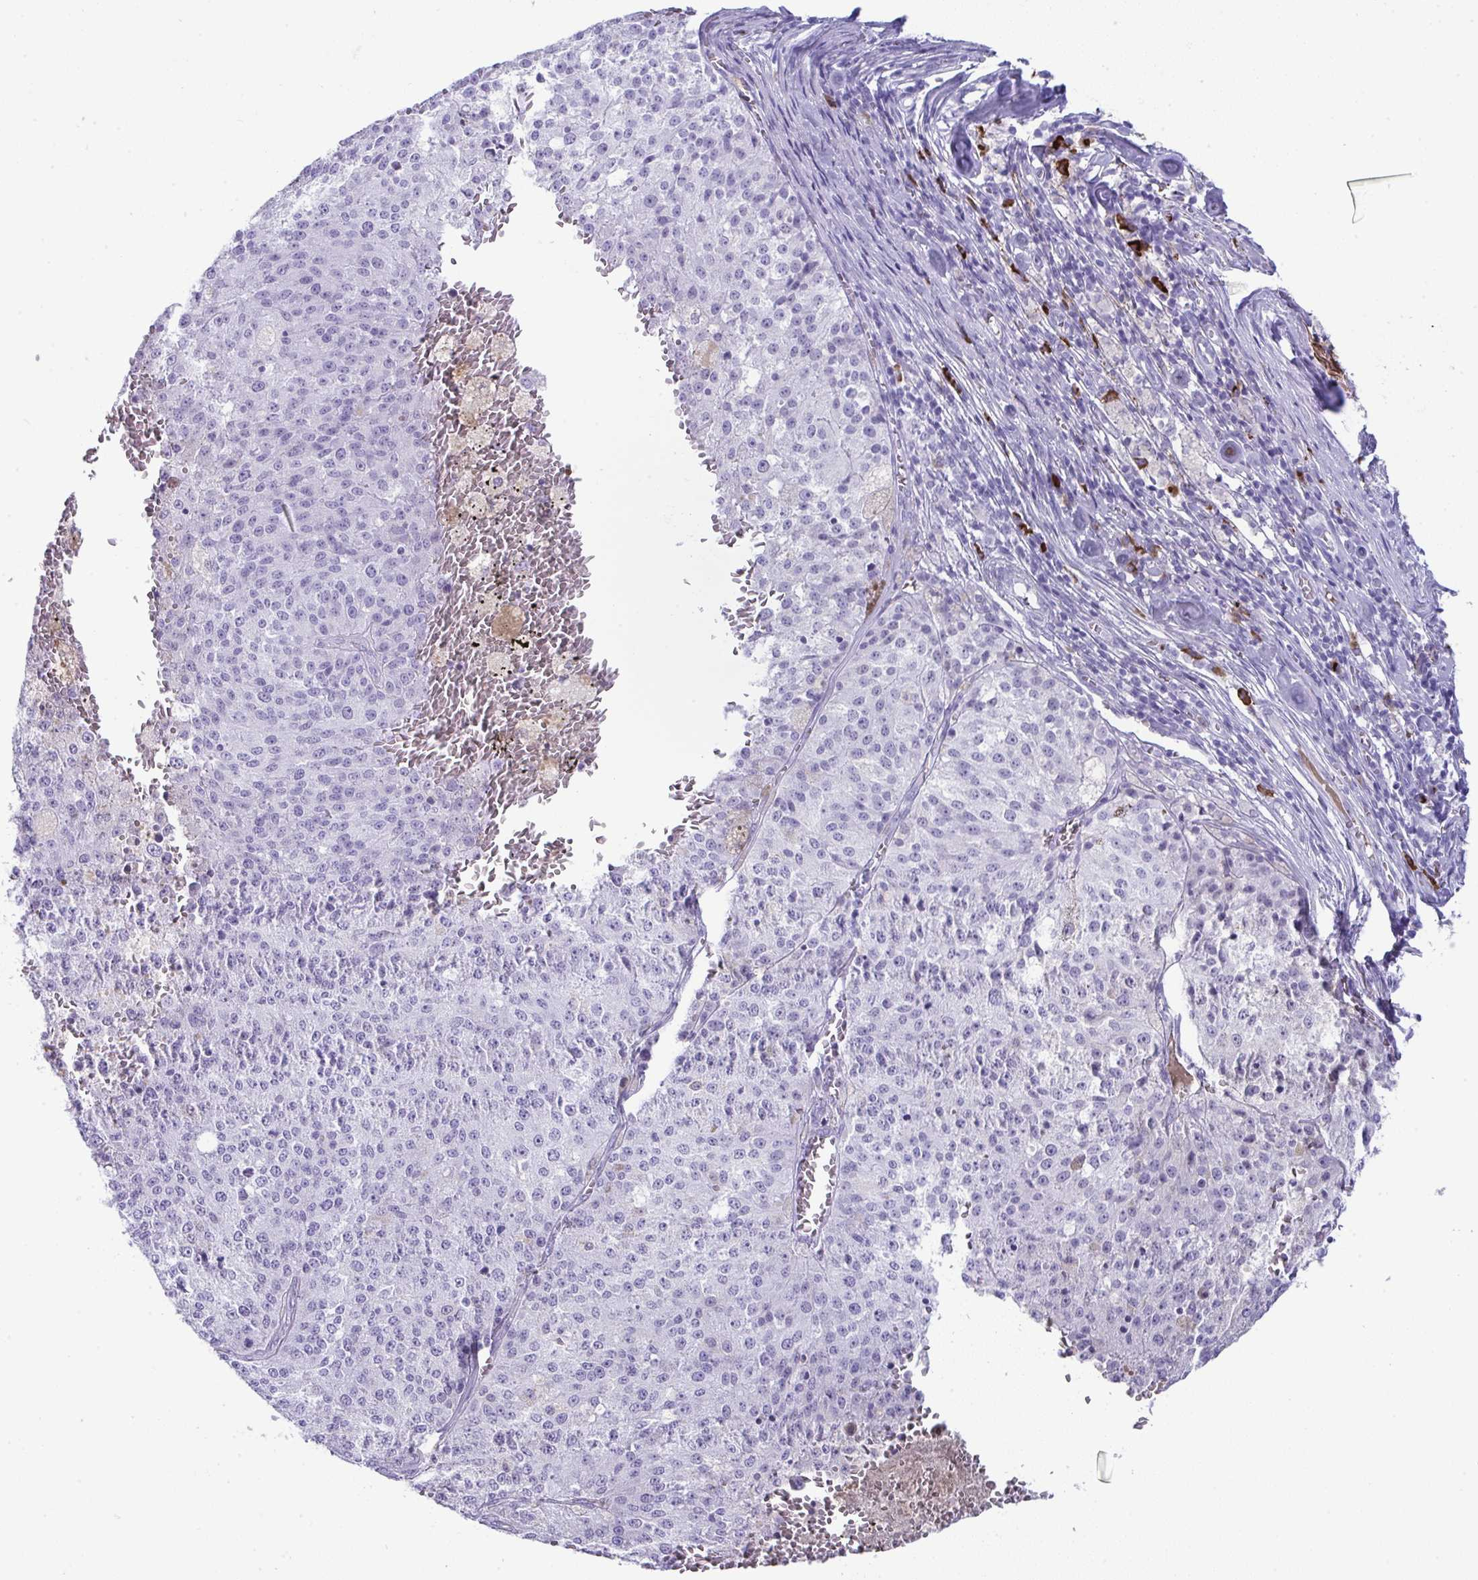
{"staining": {"intensity": "negative", "quantity": "none", "location": "none"}, "tissue": "melanoma", "cell_type": "Tumor cells", "image_type": "cancer", "snomed": [{"axis": "morphology", "description": "Malignant melanoma, Metastatic site"}, {"axis": "topography", "description": "Lymph node"}], "caption": "Melanoma was stained to show a protein in brown. There is no significant expression in tumor cells. The staining was performed using DAB (3,3'-diaminobenzidine) to visualize the protein expression in brown, while the nuclei were stained in blue with hematoxylin (Magnification: 20x).", "gene": "JCHAIN", "patient": {"sex": "female", "age": 64}}